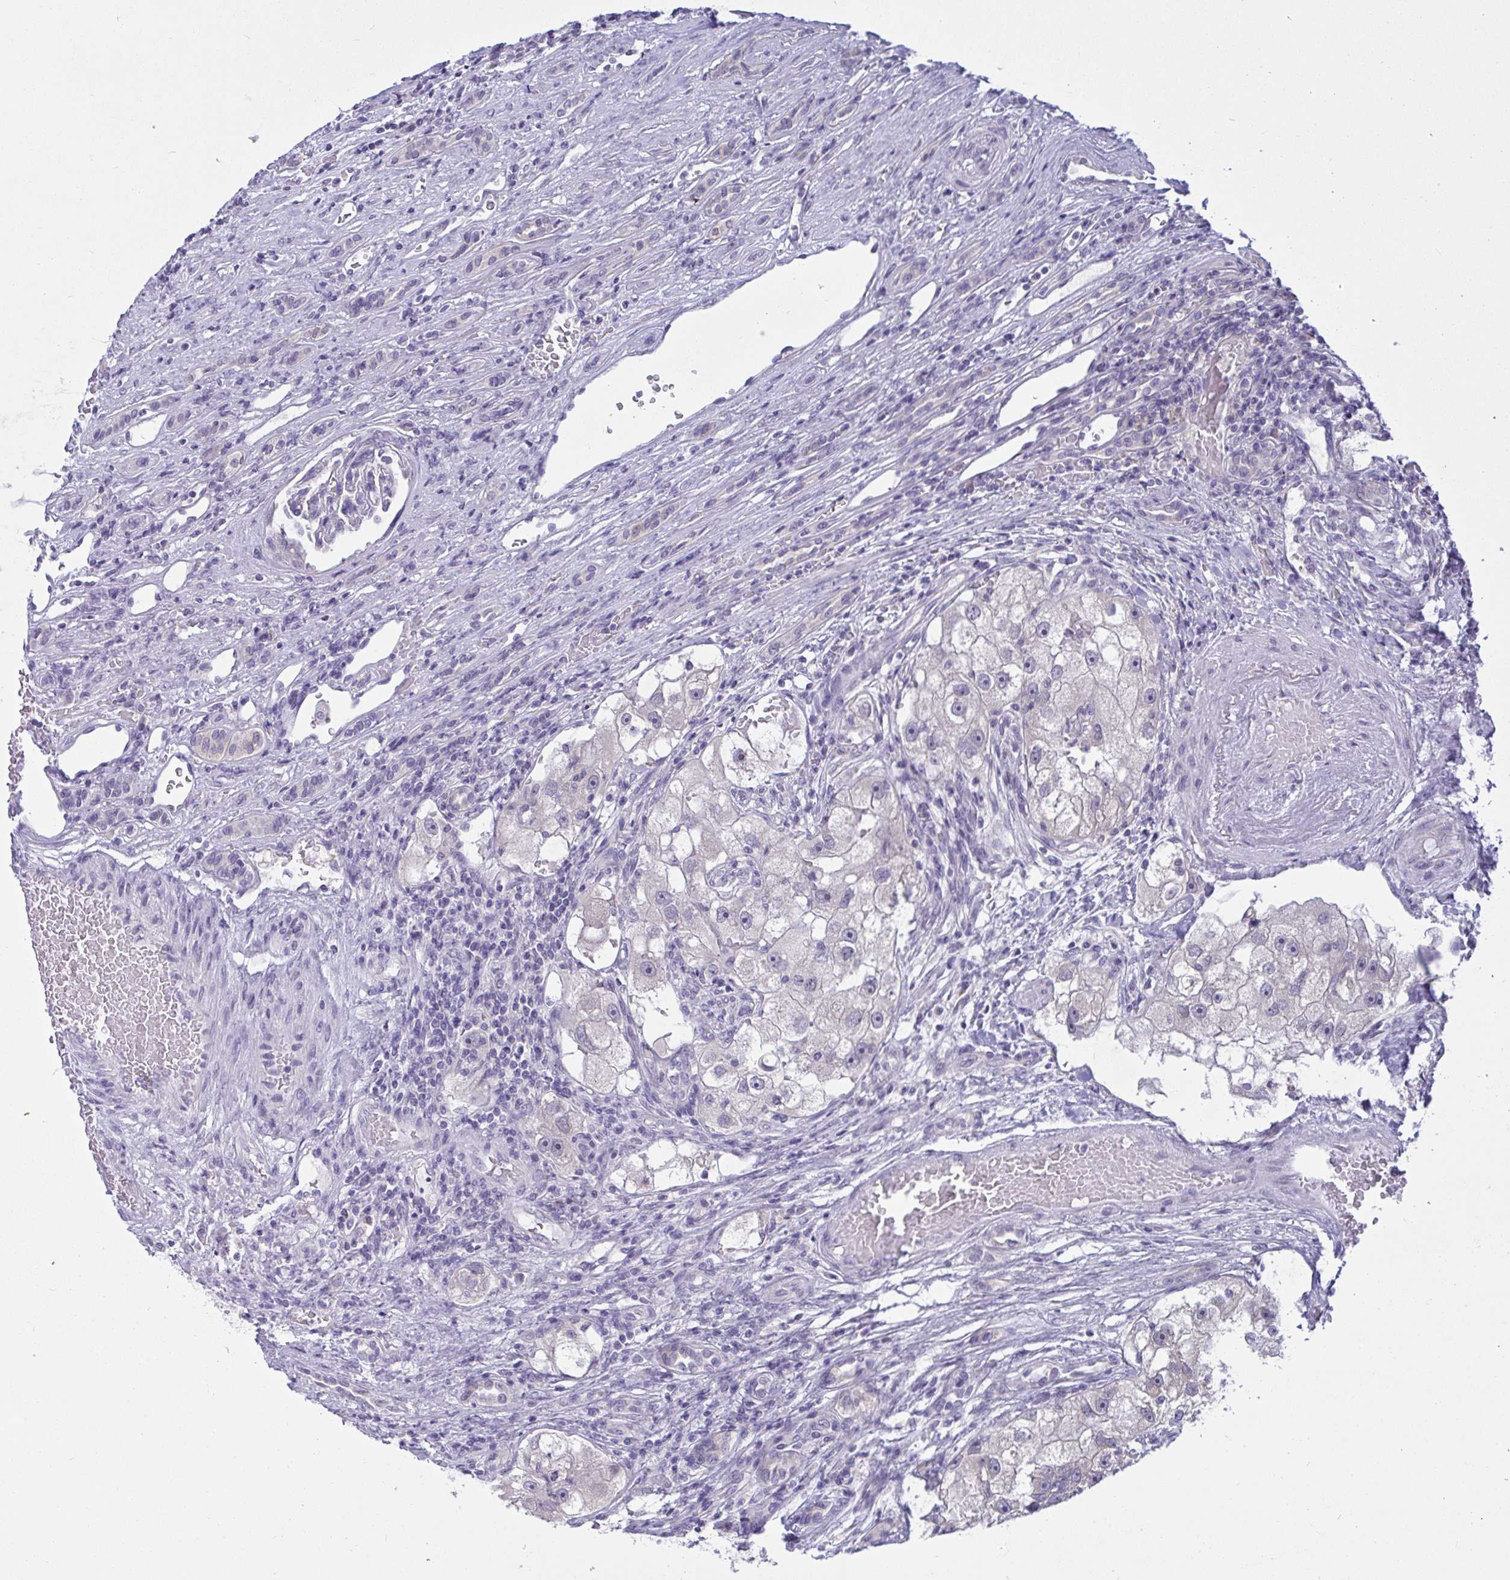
{"staining": {"intensity": "negative", "quantity": "none", "location": "none"}, "tissue": "renal cancer", "cell_type": "Tumor cells", "image_type": "cancer", "snomed": [{"axis": "morphology", "description": "Adenocarcinoma, NOS"}, {"axis": "topography", "description": "Kidney"}], "caption": "Immunohistochemistry image of renal cancer (adenocarcinoma) stained for a protein (brown), which shows no staining in tumor cells.", "gene": "TMEM41A", "patient": {"sex": "male", "age": 63}}